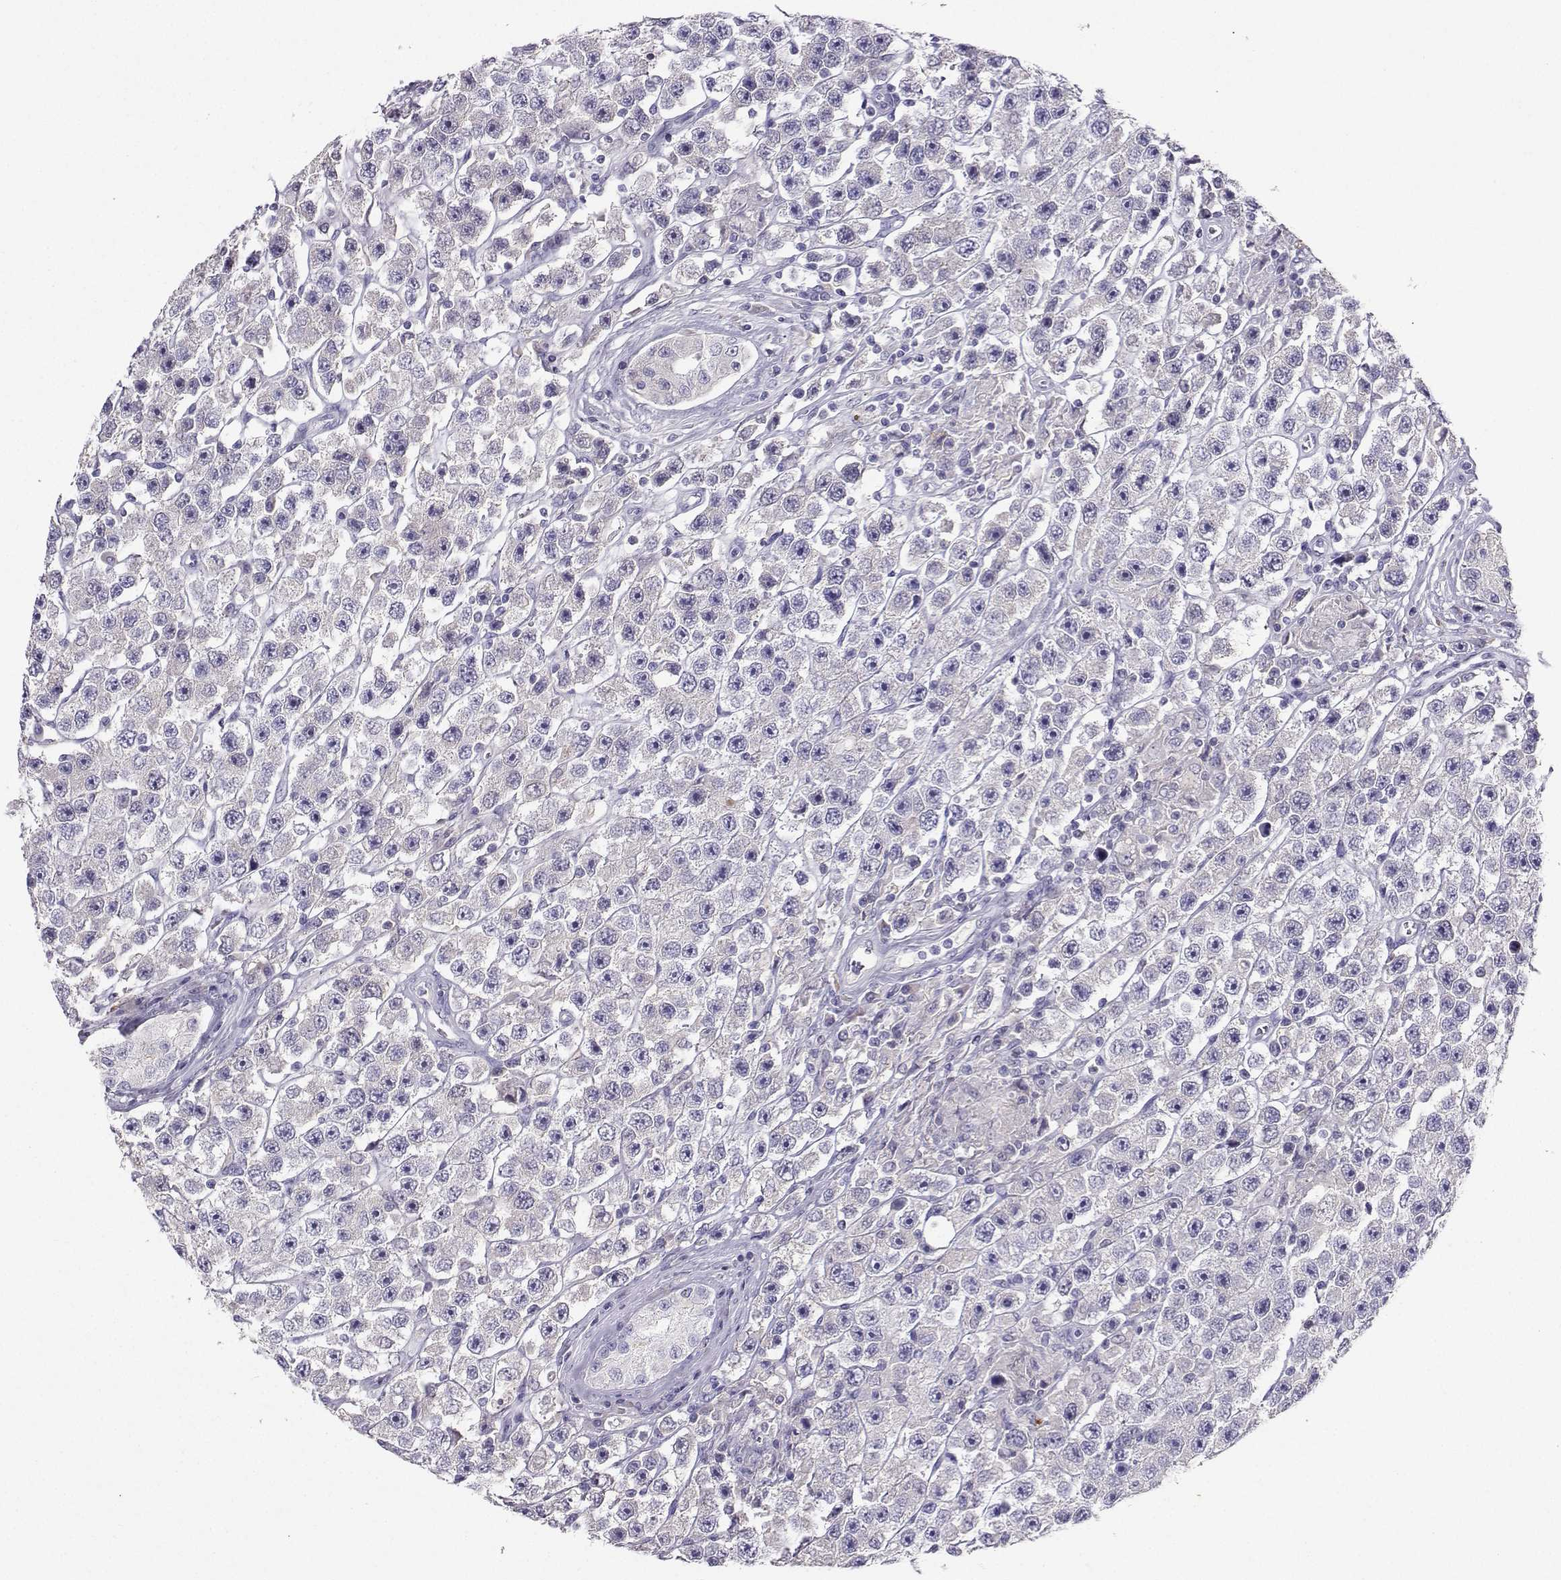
{"staining": {"intensity": "negative", "quantity": "none", "location": "none"}, "tissue": "testis cancer", "cell_type": "Tumor cells", "image_type": "cancer", "snomed": [{"axis": "morphology", "description": "Seminoma, NOS"}, {"axis": "topography", "description": "Testis"}], "caption": "An IHC histopathology image of testis cancer (seminoma) is shown. There is no staining in tumor cells of testis cancer (seminoma).", "gene": "GRIK4", "patient": {"sex": "male", "age": 45}}